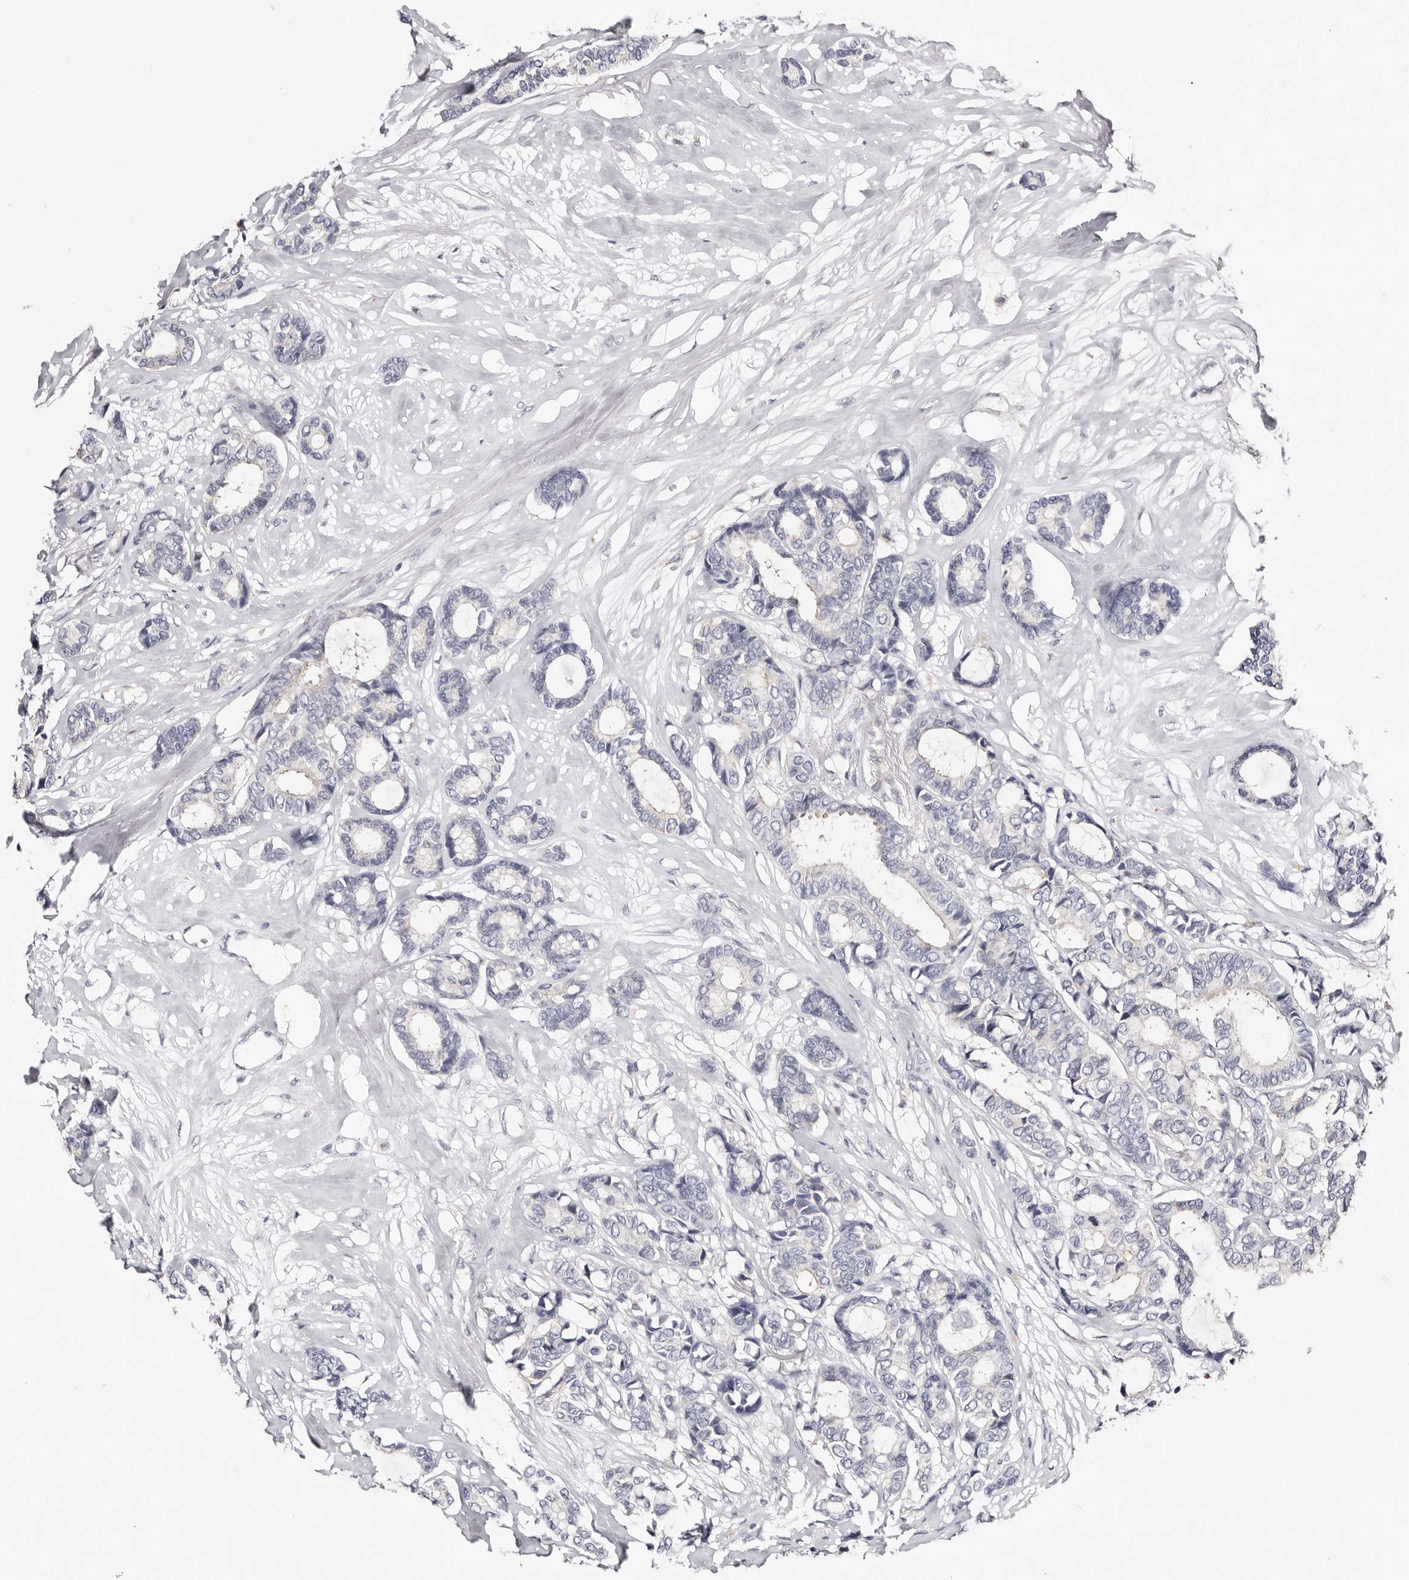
{"staining": {"intensity": "negative", "quantity": "none", "location": "none"}, "tissue": "breast cancer", "cell_type": "Tumor cells", "image_type": "cancer", "snomed": [{"axis": "morphology", "description": "Duct carcinoma"}, {"axis": "topography", "description": "Breast"}], "caption": "Intraductal carcinoma (breast) was stained to show a protein in brown. There is no significant expression in tumor cells. (DAB (3,3'-diaminobenzidine) immunohistochemistry, high magnification).", "gene": "ROM1", "patient": {"sex": "female", "age": 87}}